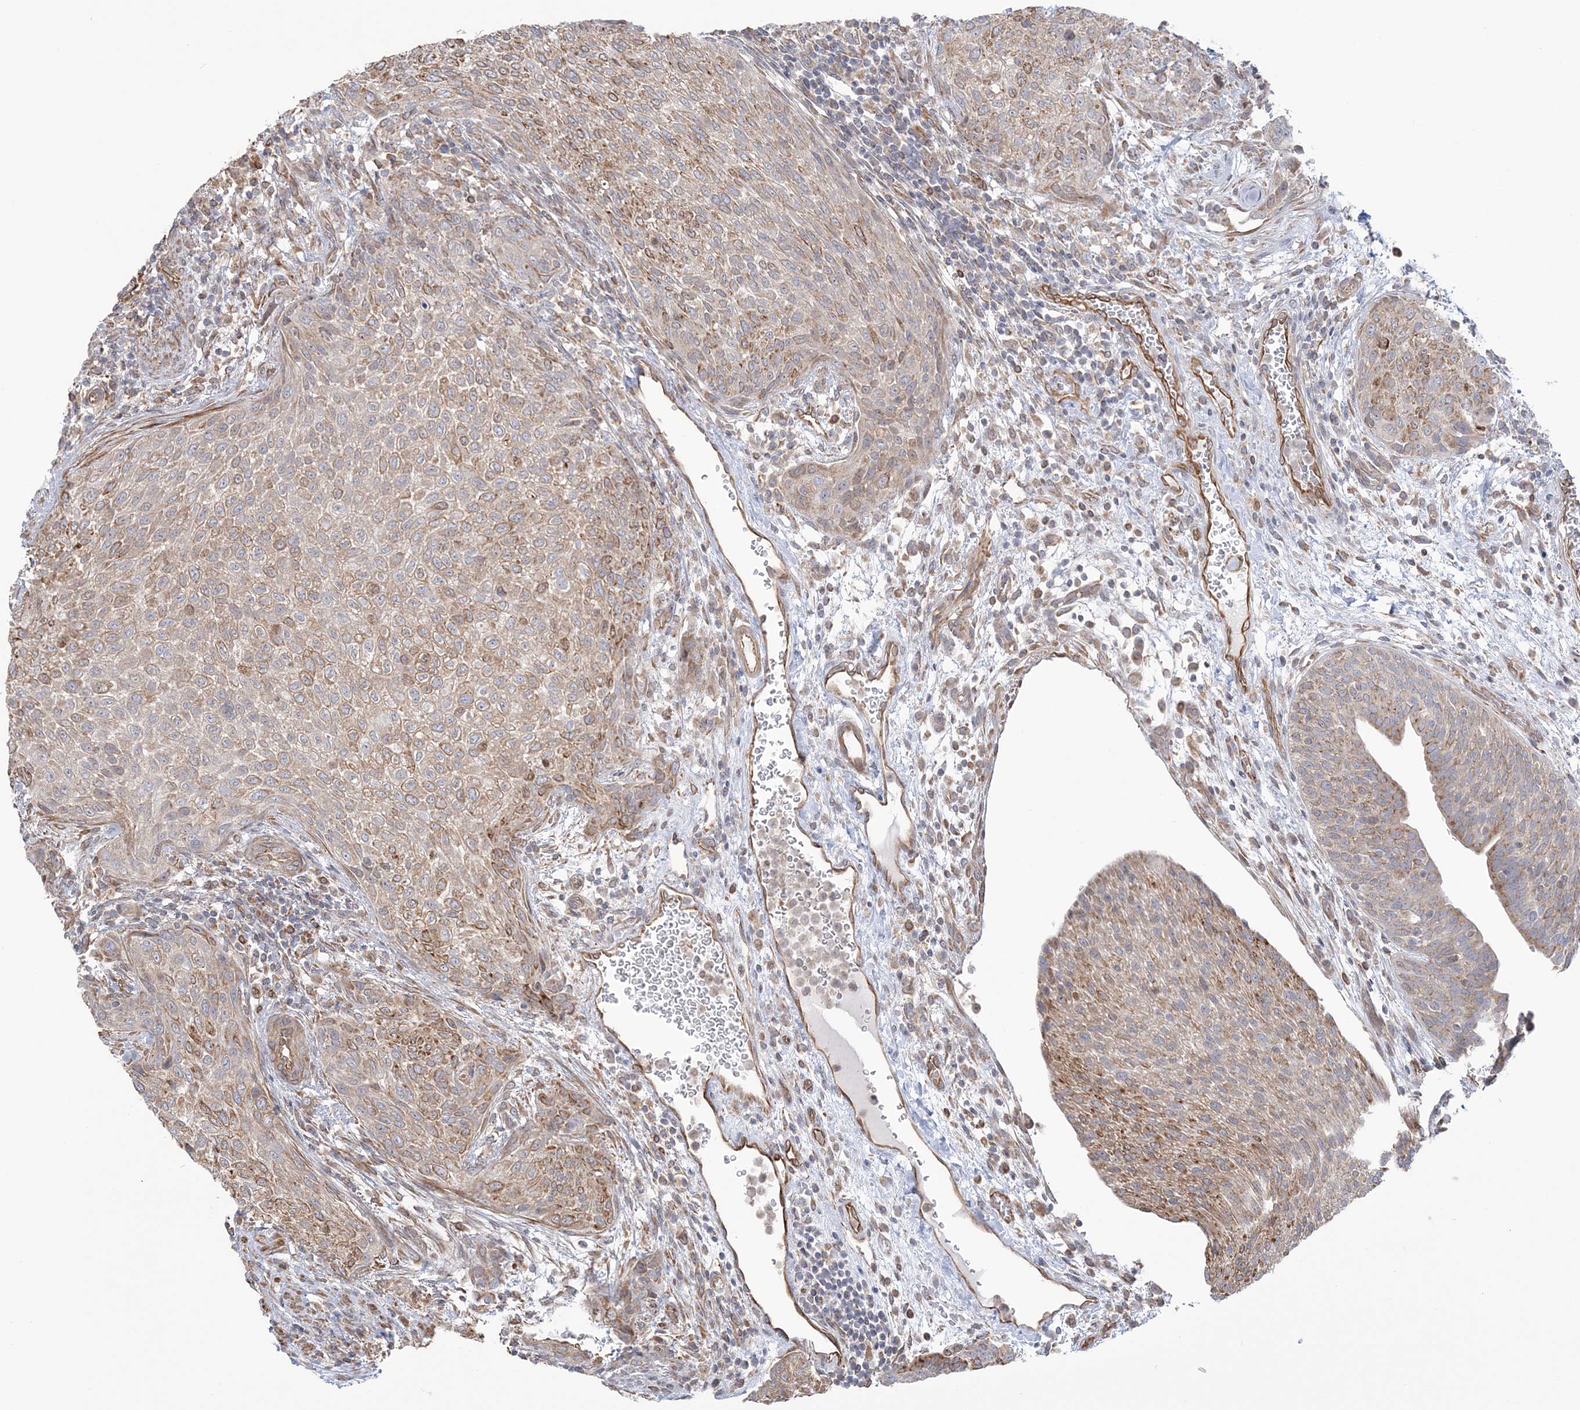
{"staining": {"intensity": "moderate", "quantity": ">75%", "location": "cytoplasmic/membranous"}, "tissue": "urothelial cancer", "cell_type": "Tumor cells", "image_type": "cancer", "snomed": [{"axis": "morphology", "description": "Urothelial carcinoma, High grade"}, {"axis": "topography", "description": "Urinary bladder"}], "caption": "Tumor cells exhibit medium levels of moderate cytoplasmic/membranous positivity in approximately >75% of cells in human urothelial carcinoma (high-grade). The protein is stained brown, and the nuclei are stained in blue (DAB IHC with brightfield microscopy, high magnification).", "gene": "ZNF821", "patient": {"sex": "male", "age": 35}}